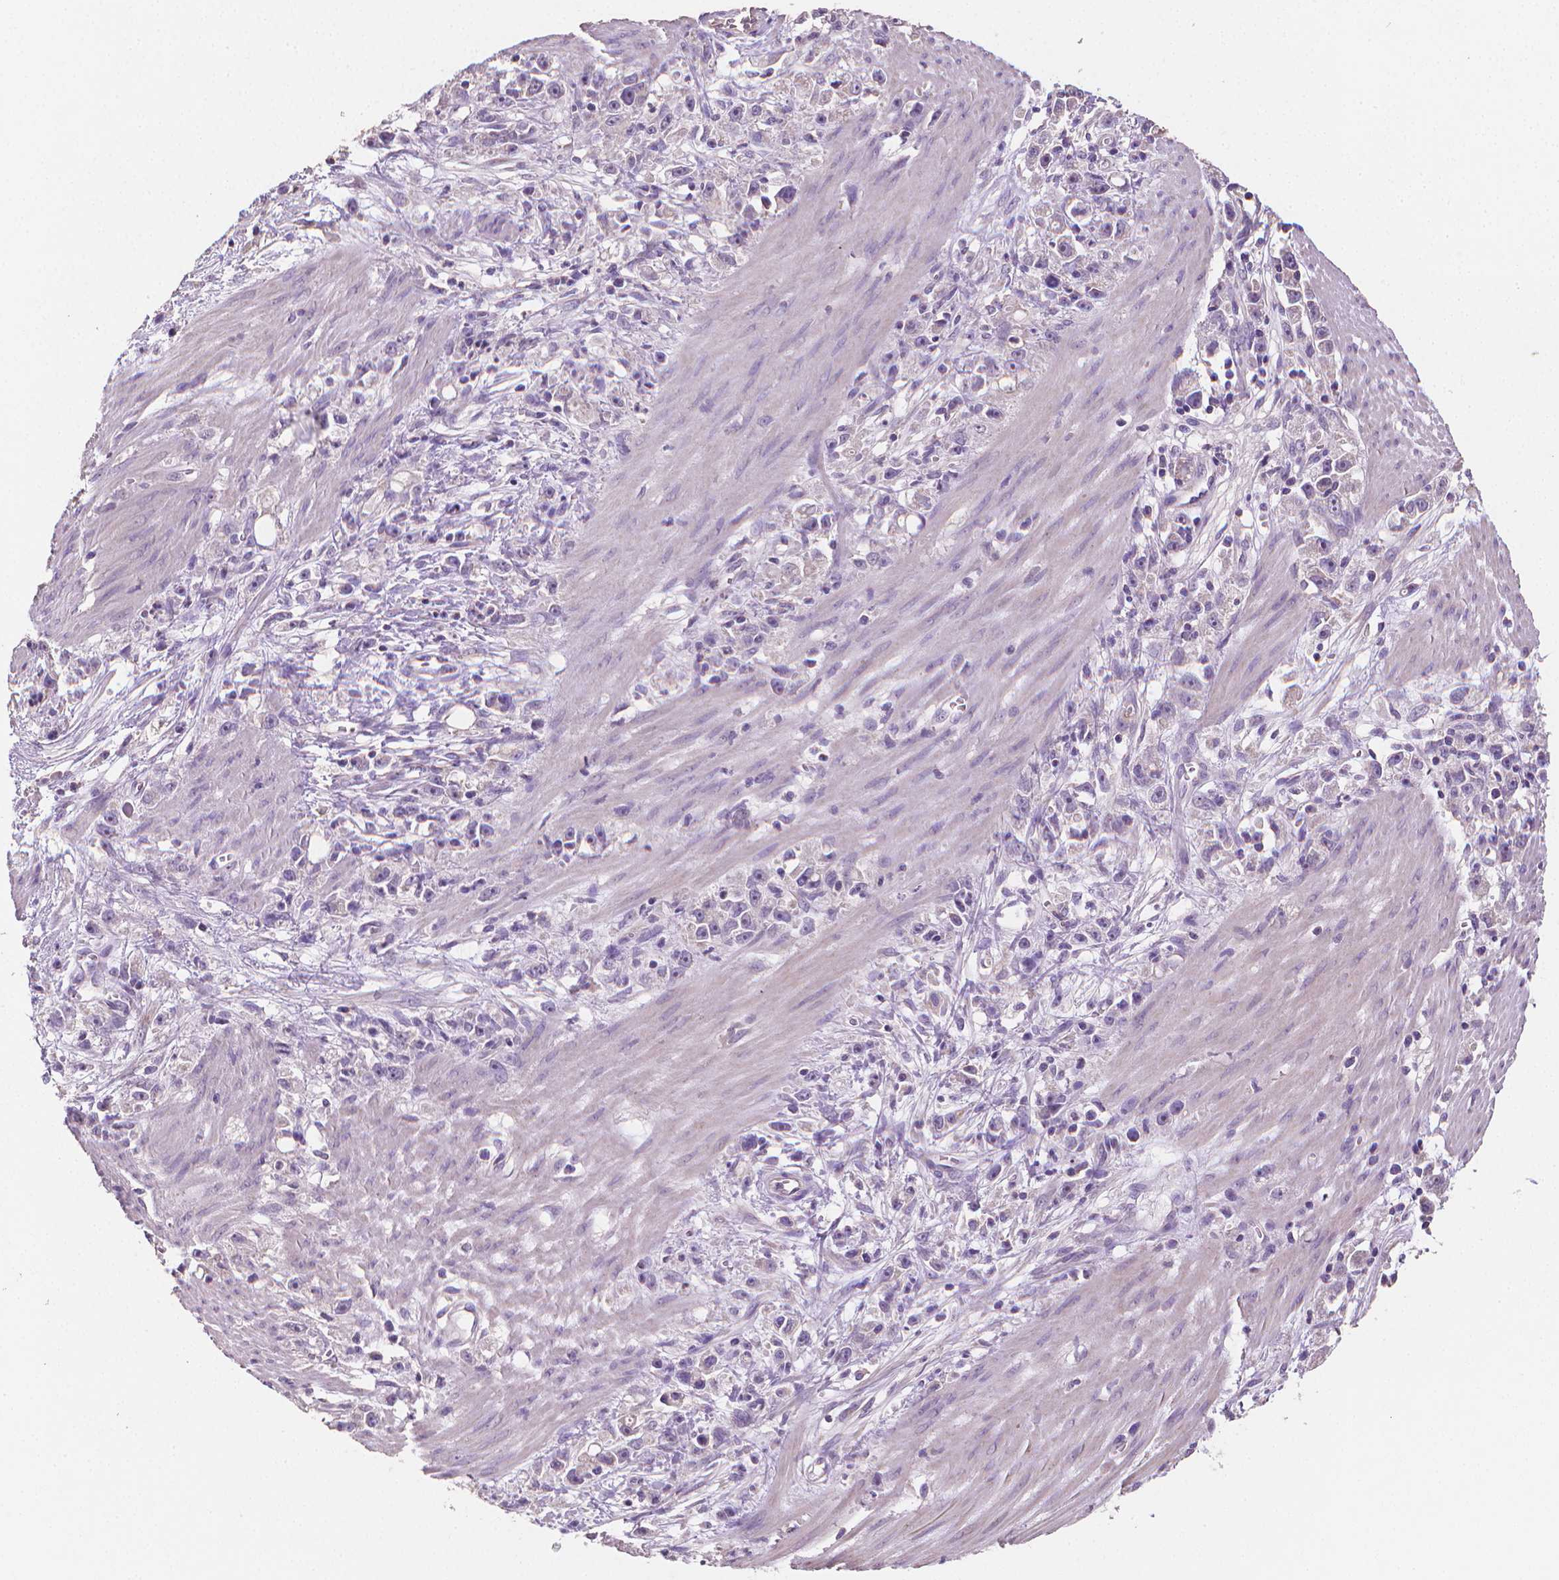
{"staining": {"intensity": "negative", "quantity": "none", "location": "none"}, "tissue": "stomach cancer", "cell_type": "Tumor cells", "image_type": "cancer", "snomed": [{"axis": "morphology", "description": "Adenocarcinoma, NOS"}, {"axis": "topography", "description": "Stomach"}], "caption": "This is an immunohistochemistry photomicrograph of stomach cancer. There is no staining in tumor cells.", "gene": "CATIP", "patient": {"sex": "female", "age": 59}}